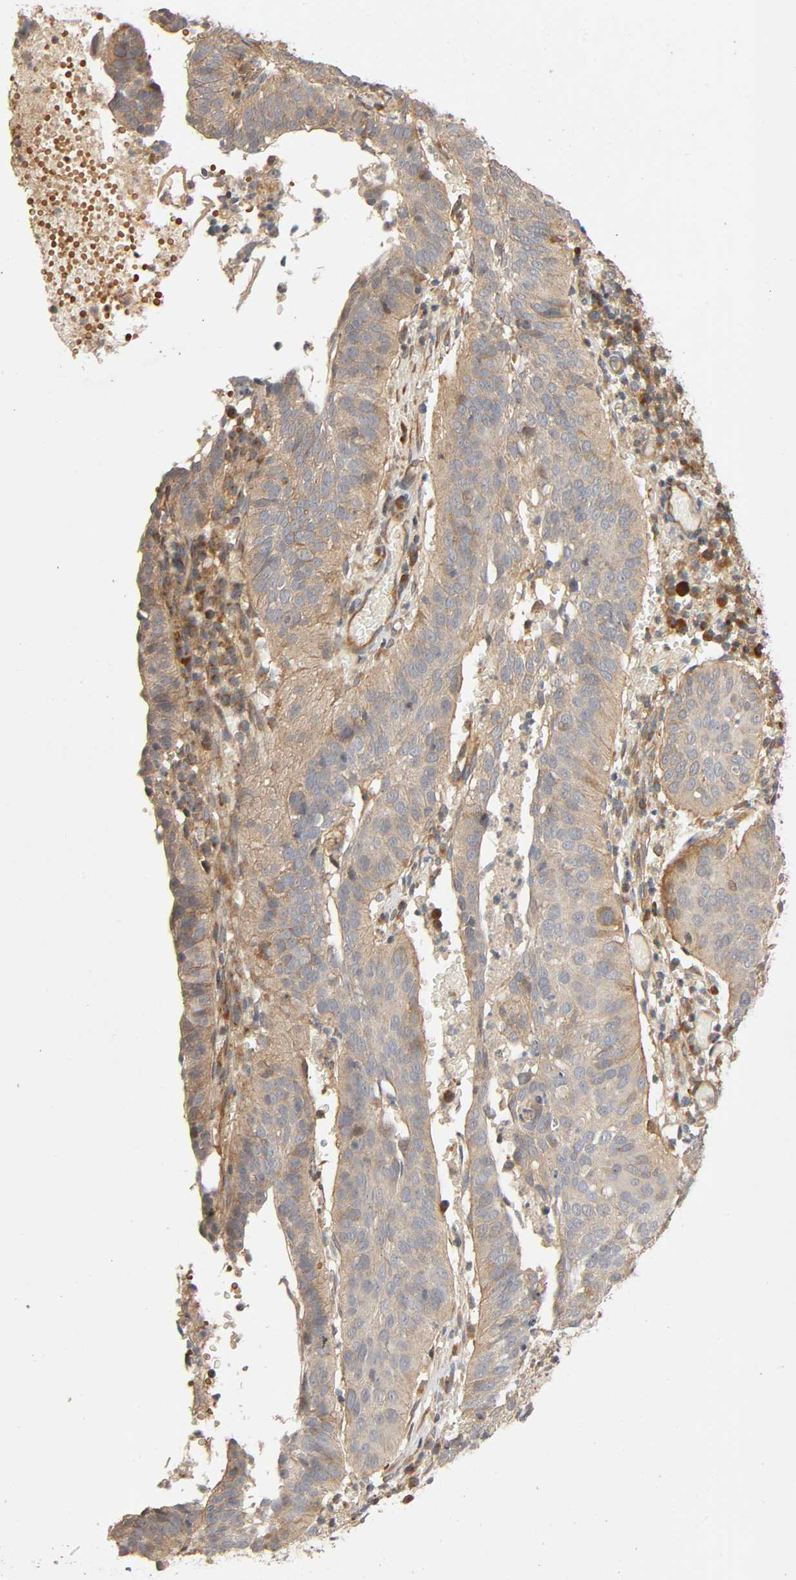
{"staining": {"intensity": "weak", "quantity": ">75%", "location": "cytoplasmic/membranous"}, "tissue": "cervical cancer", "cell_type": "Tumor cells", "image_type": "cancer", "snomed": [{"axis": "morphology", "description": "Squamous cell carcinoma, NOS"}, {"axis": "topography", "description": "Cervix"}], "caption": "Squamous cell carcinoma (cervical) was stained to show a protein in brown. There is low levels of weak cytoplasmic/membranous staining in approximately >75% of tumor cells.", "gene": "SGSM1", "patient": {"sex": "female", "age": 39}}